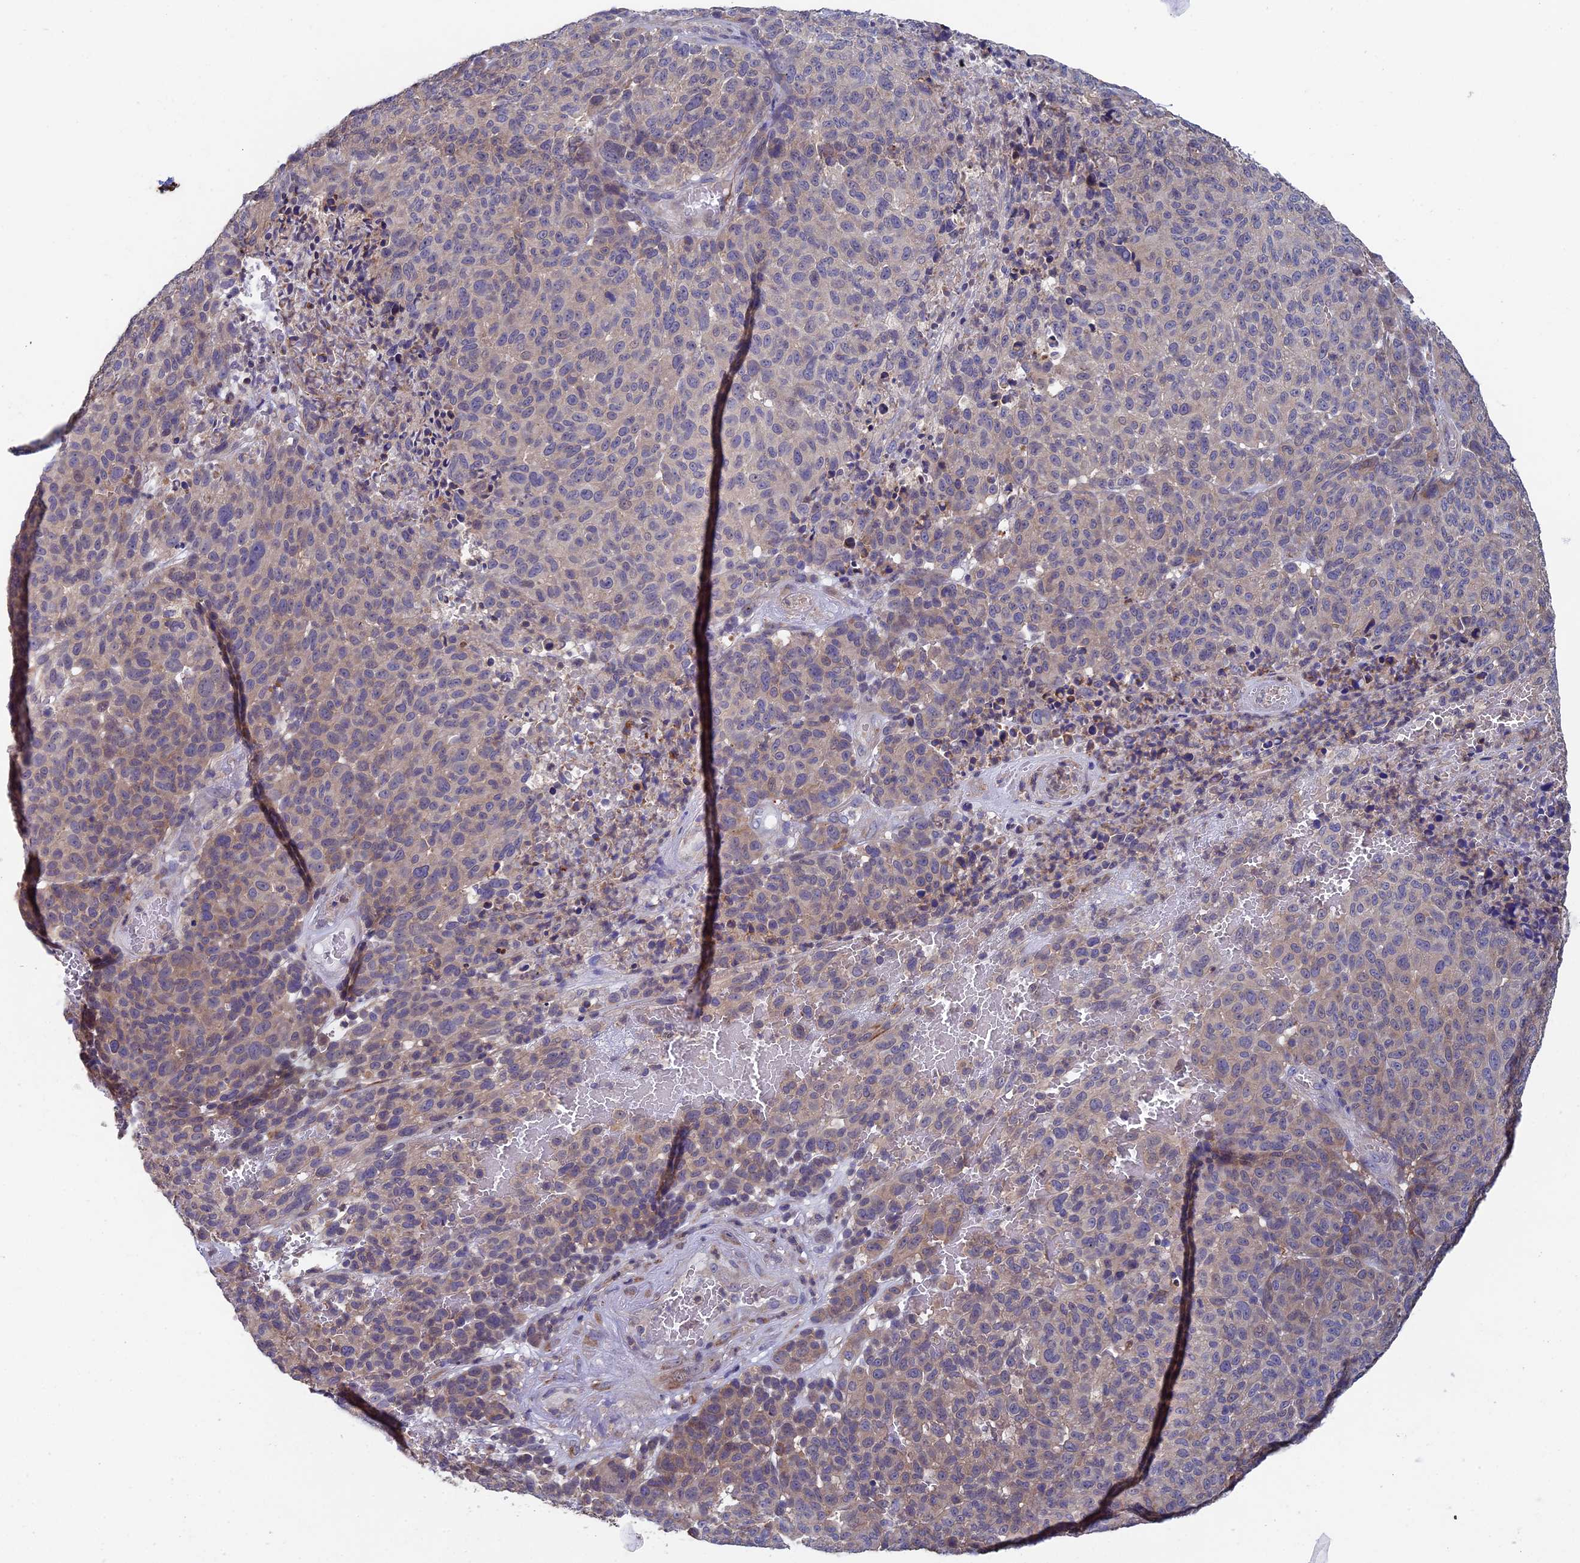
{"staining": {"intensity": "negative", "quantity": "none", "location": "none"}, "tissue": "melanoma", "cell_type": "Tumor cells", "image_type": "cancer", "snomed": [{"axis": "morphology", "description": "Malignant melanoma, NOS"}, {"axis": "topography", "description": "Skin"}], "caption": "Melanoma was stained to show a protein in brown. There is no significant expression in tumor cells. (DAB (3,3'-diaminobenzidine) immunohistochemistry (IHC), high magnification).", "gene": "LCMT1", "patient": {"sex": "male", "age": 49}}